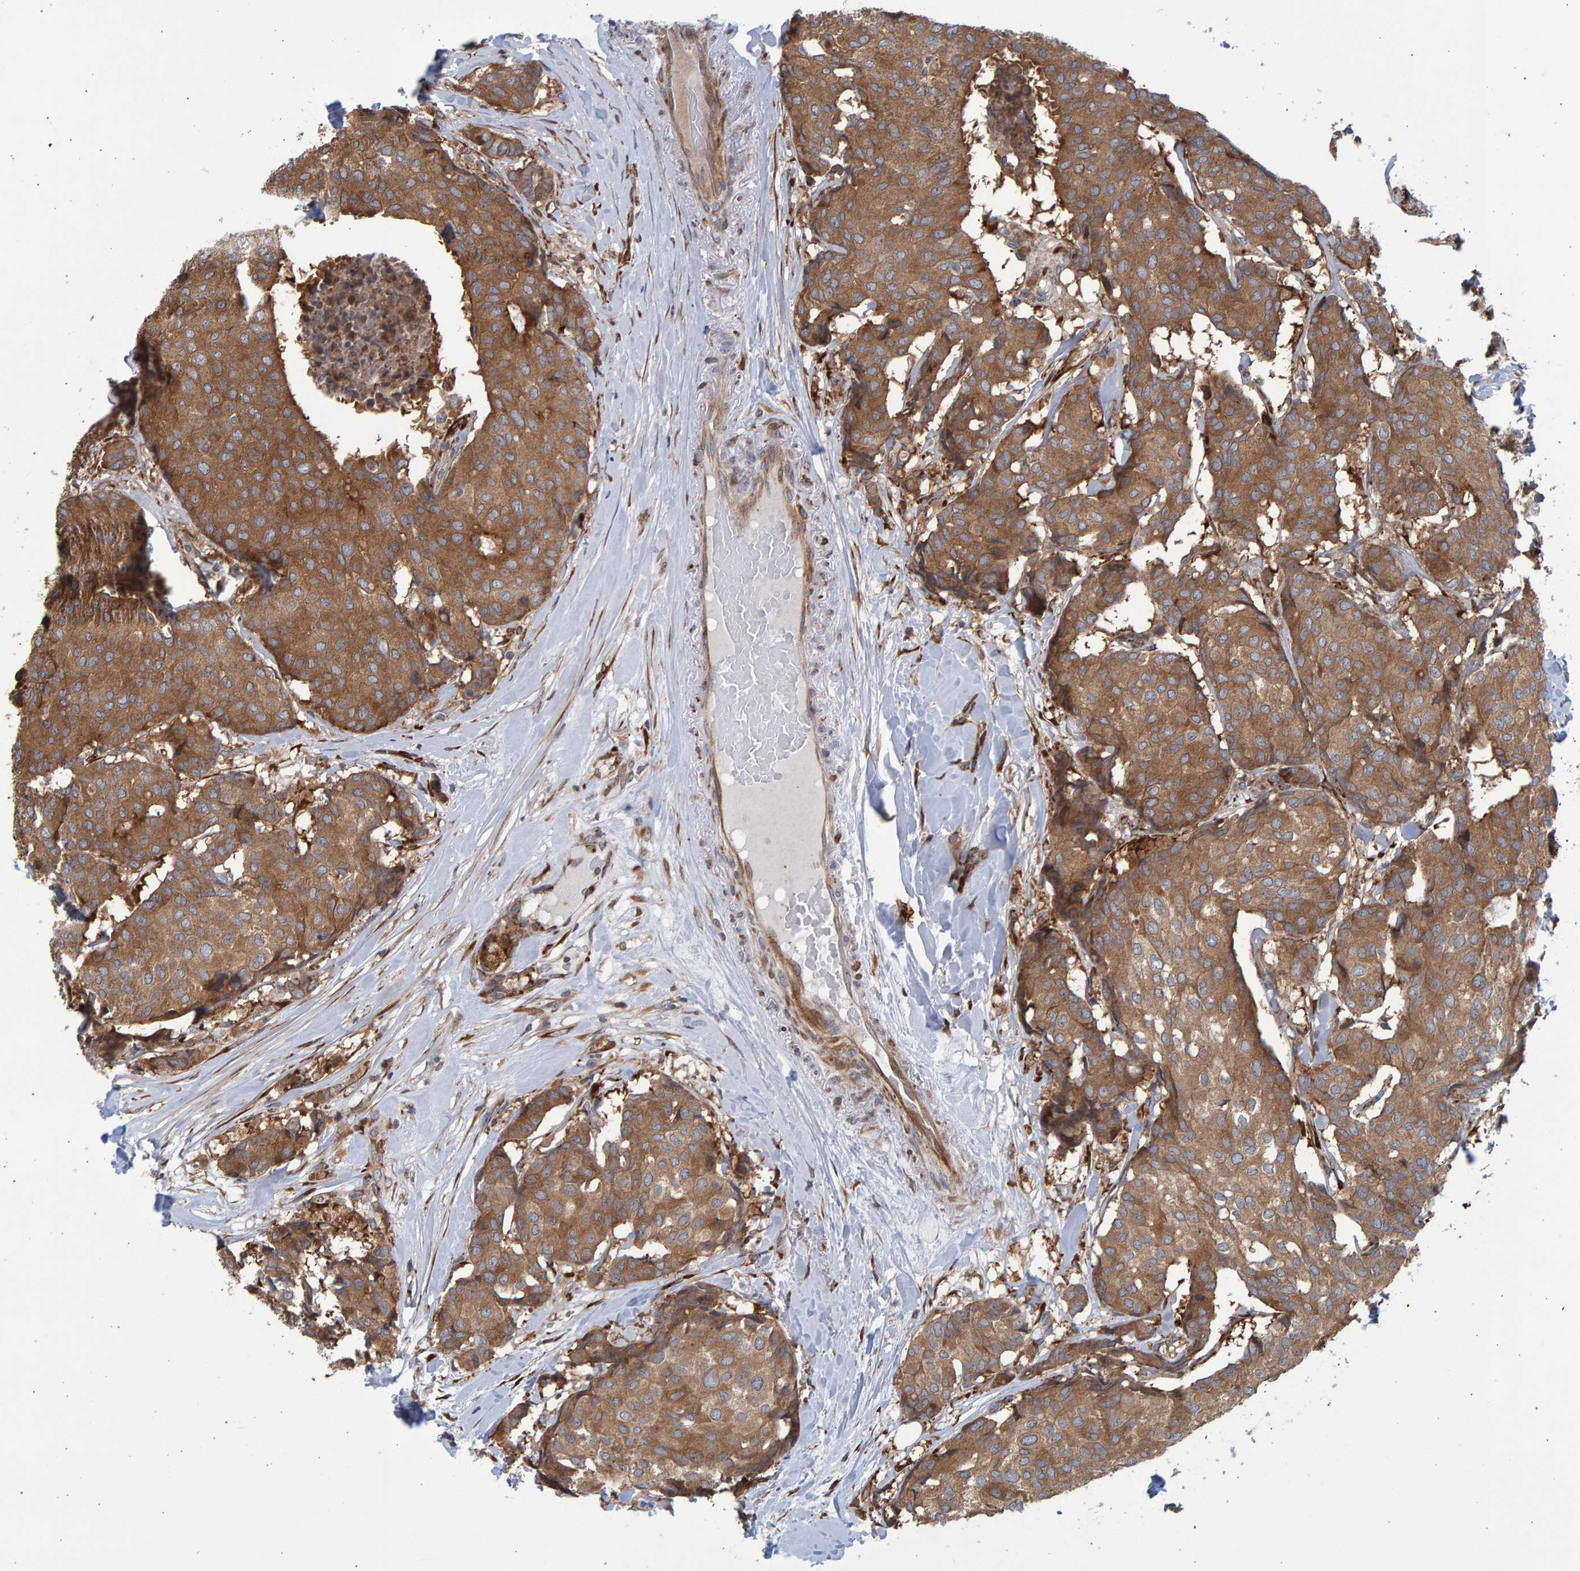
{"staining": {"intensity": "moderate", "quantity": ">75%", "location": "cytoplasmic/membranous"}, "tissue": "breast cancer", "cell_type": "Tumor cells", "image_type": "cancer", "snomed": [{"axis": "morphology", "description": "Duct carcinoma"}, {"axis": "topography", "description": "Breast"}], "caption": "Immunohistochemical staining of intraductal carcinoma (breast) demonstrates medium levels of moderate cytoplasmic/membranous expression in approximately >75% of tumor cells.", "gene": "LRBA", "patient": {"sex": "female", "age": 75}}